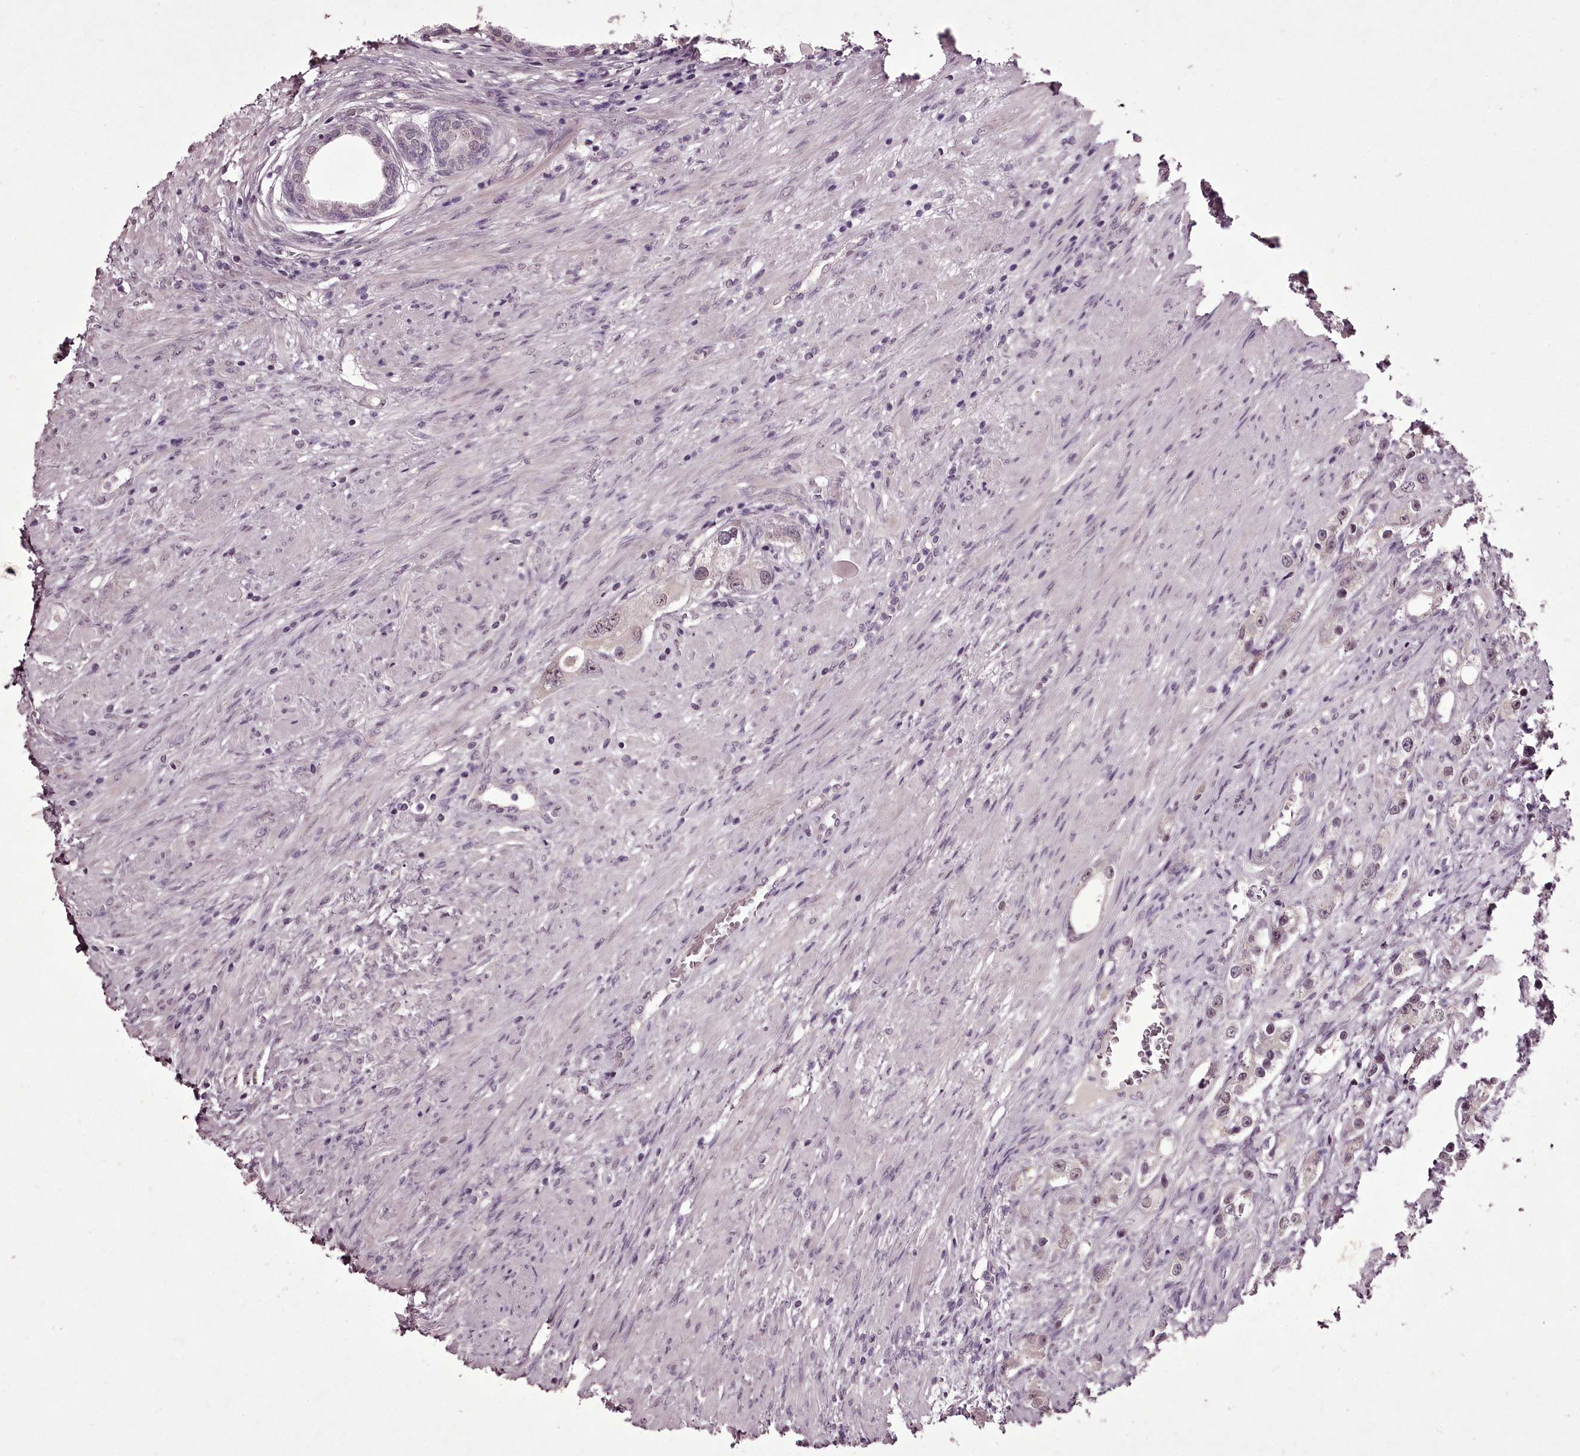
{"staining": {"intensity": "negative", "quantity": "none", "location": "none"}, "tissue": "prostate cancer", "cell_type": "Tumor cells", "image_type": "cancer", "snomed": [{"axis": "morphology", "description": "Adenocarcinoma, High grade"}, {"axis": "topography", "description": "Prostate"}], "caption": "This is an IHC micrograph of high-grade adenocarcinoma (prostate). There is no staining in tumor cells.", "gene": "C1orf56", "patient": {"sex": "male", "age": 63}}